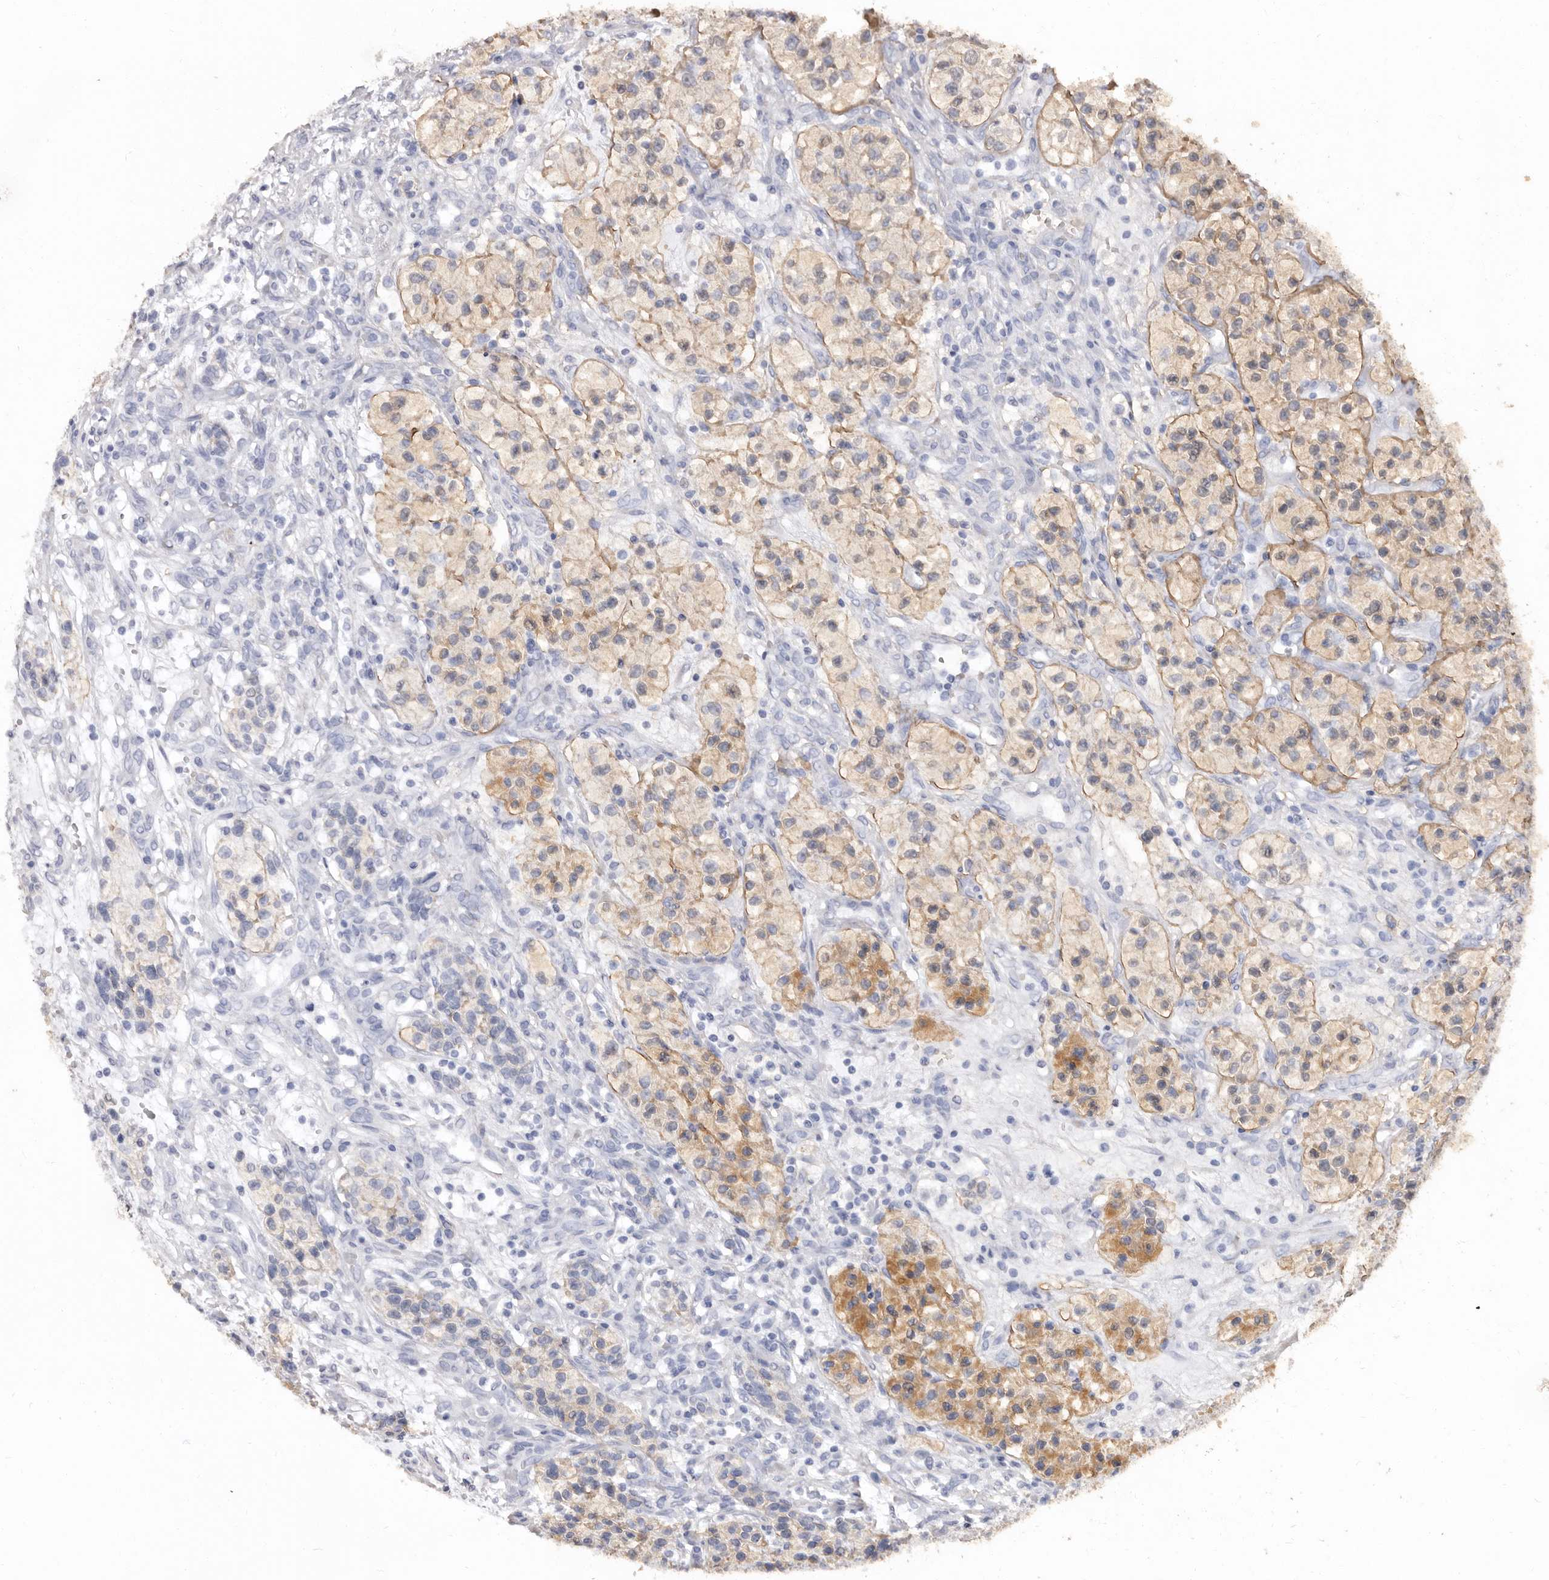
{"staining": {"intensity": "weak", "quantity": "25%-75%", "location": "cytoplasmic/membranous"}, "tissue": "renal cancer", "cell_type": "Tumor cells", "image_type": "cancer", "snomed": [{"axis": "morphology", "description": "Adenocarcinoma, NOS"}, {"axis": "topography", "description": "Kidney"}], "caption": "Immunohistochemistry (IHC) of human renal cancer (adenocarcinoma) displays low levels of weak cytoplasmic/membranous positivity in approximately 25%-75% of tumor cells. (Stains: DAB (3,3'-diaminobenzidine) in brown, nuclei in blue, Microscopy: brightfield microscopy at high magnification).", "gene": "COQ8B", "patient": {"sex": "female", "age": 57}}